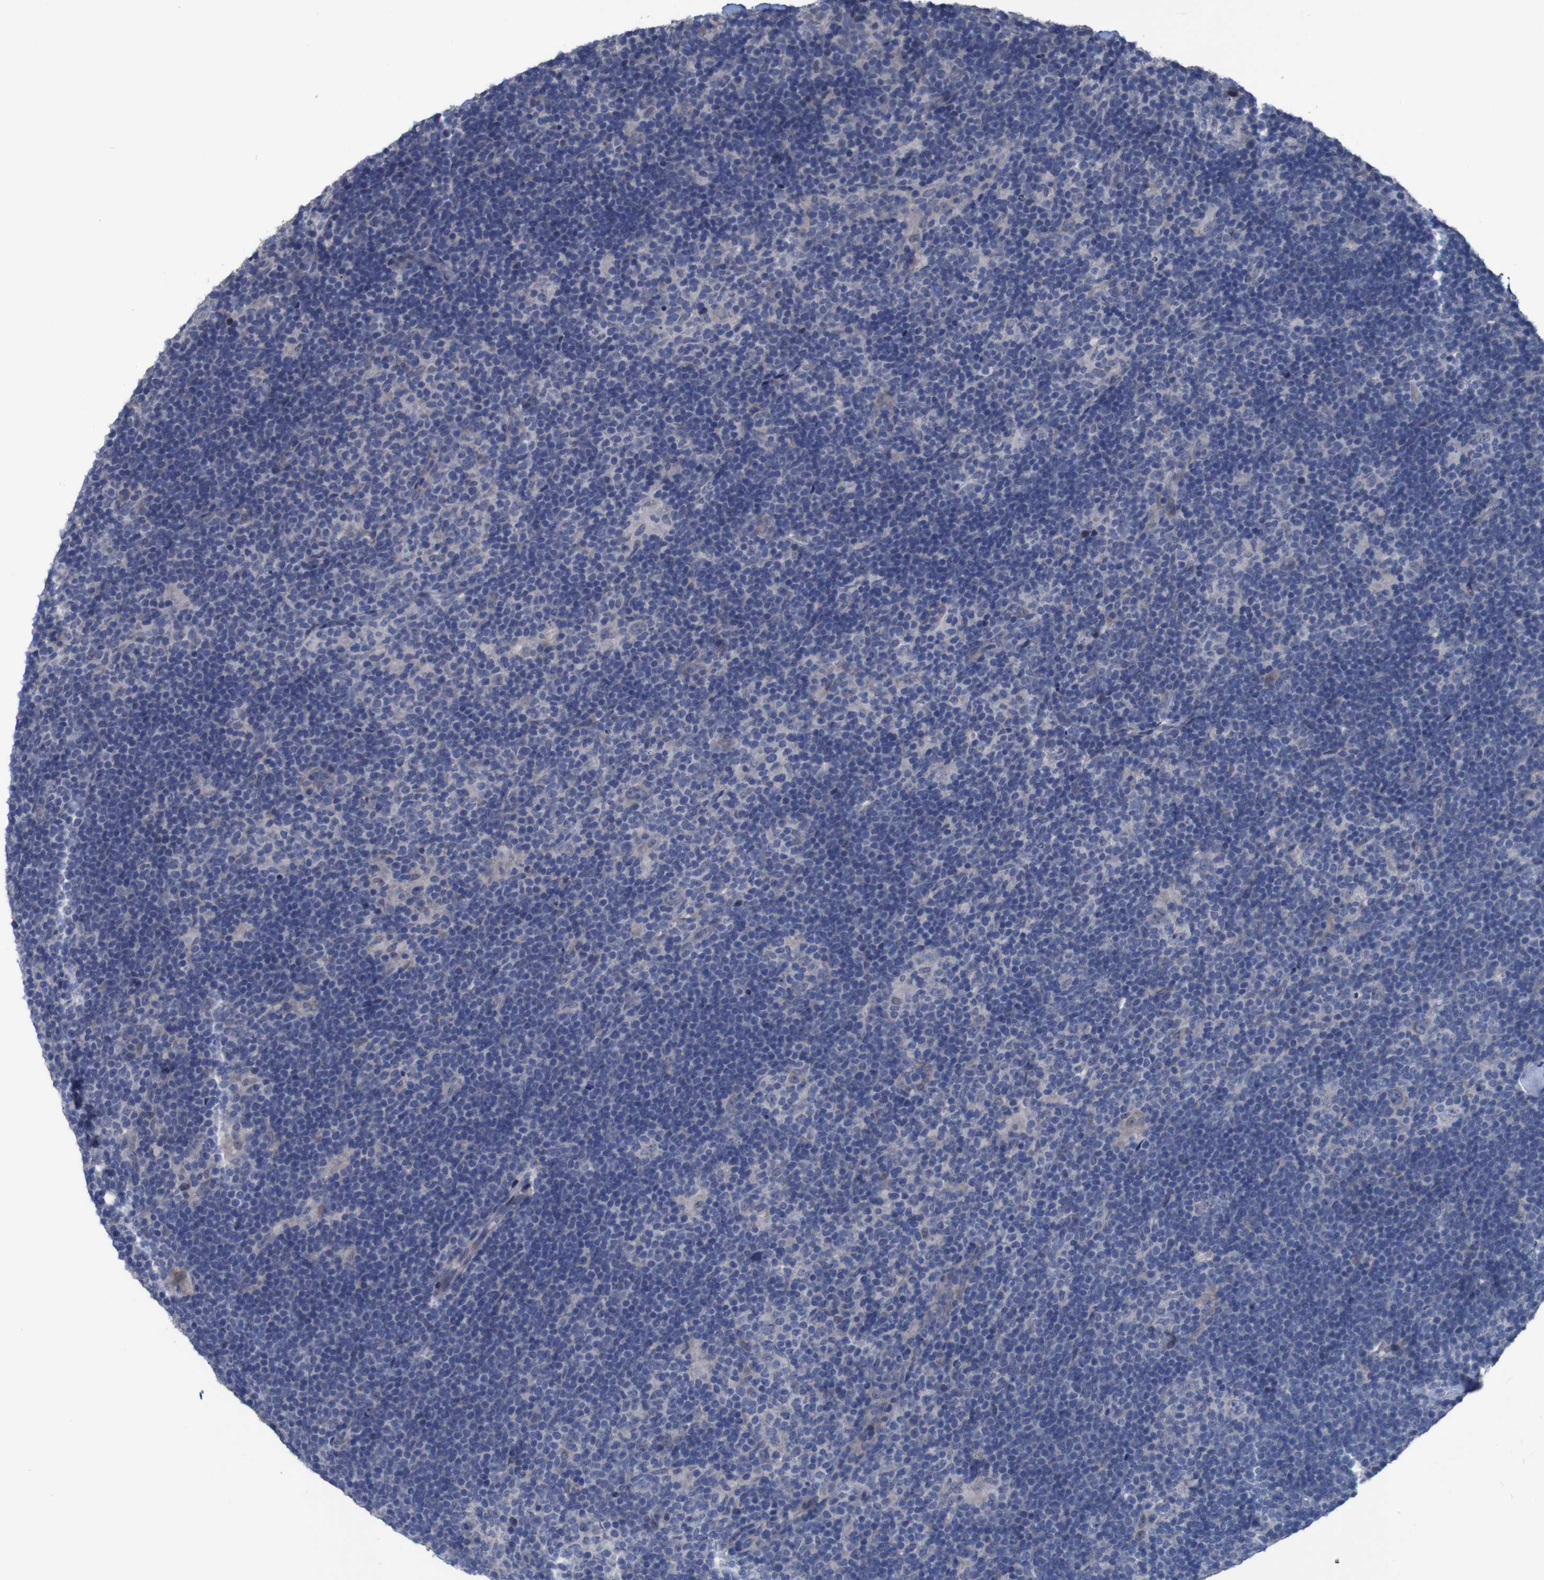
{"staining": {"intensity": "negative", "quantity": "none", "location": "none"}, "tissue": "lymphoma", "cell_type": "Tumor cells", "image_type": "cancer", "snomed": [{"axis": "morphology", "description": "Hodgkin's disease, NOS"}, {"axis": "topography", "description": "Lymph node"}], "caption": "This photomicrograph is of Hodgkin's disease stained with immunohistochemistry (IHC) to label a protein in brown with the nuclei are counter-stained blue. There is no expression in tumor cells.", "gene": "CLDN18", "patient": {"sex": "female", "age": 57}}